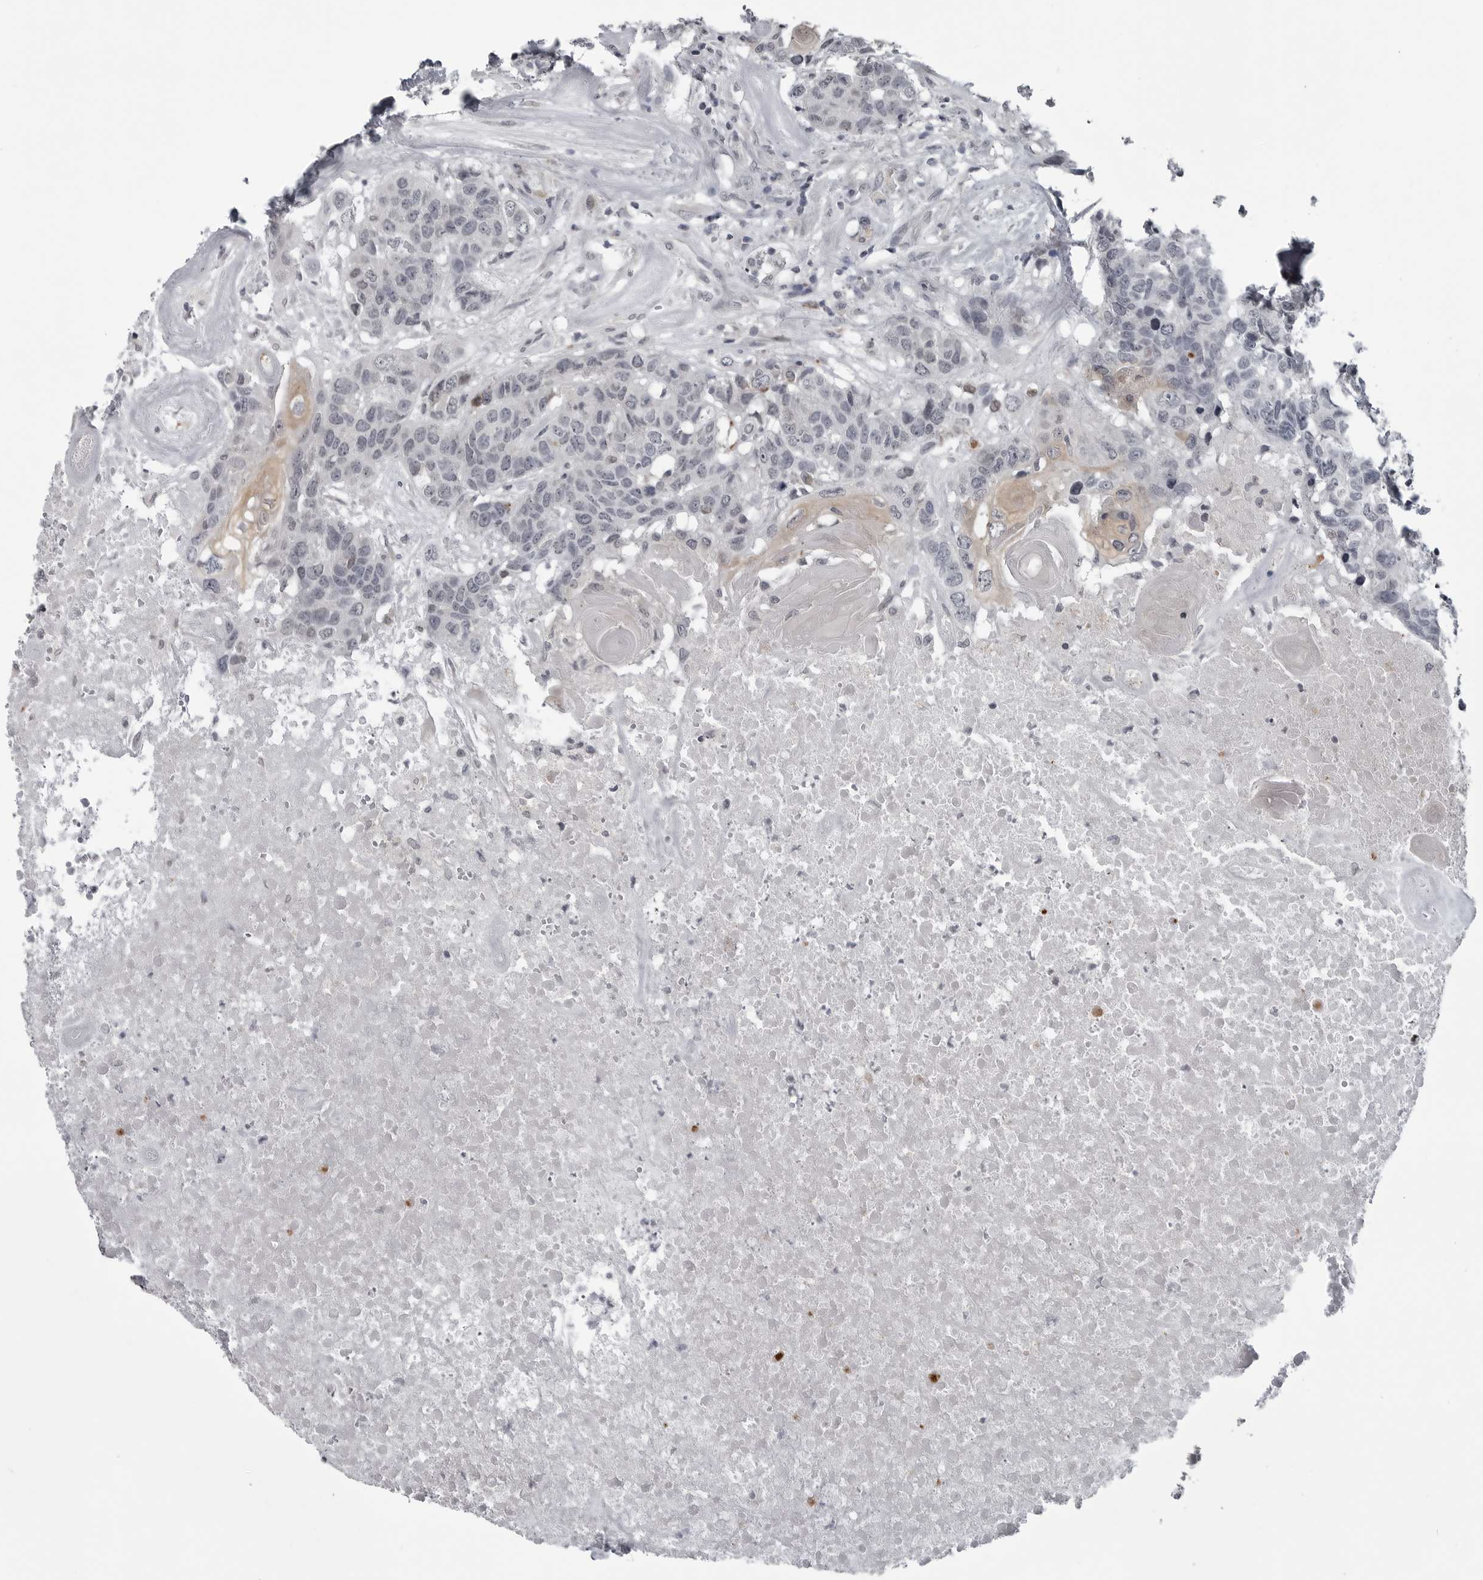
{"staining": {"intensity": "weak", "quantity": "<25%", "location": "nuclear"}, "tissue": "head and neck cancer", "cell_type": "Tumor cells", "image_type": "cancer", "snomed": [{"axis": "morphology", "description": "Squamous cell carcinoma, NOS"}, {"axis": "topography", "description": "Head-Neck"}], "caption": "Immunohistochemical staining of human squamous cell carcinoma (head and neck) exhibits no significant positivity in tumor cells. The staining is performed using DAB brown chromogen with nuclei counter-stained in using hematoxylin.", "gene": "LYSMD1", "patient": {"sex": "male", "age": 66}}